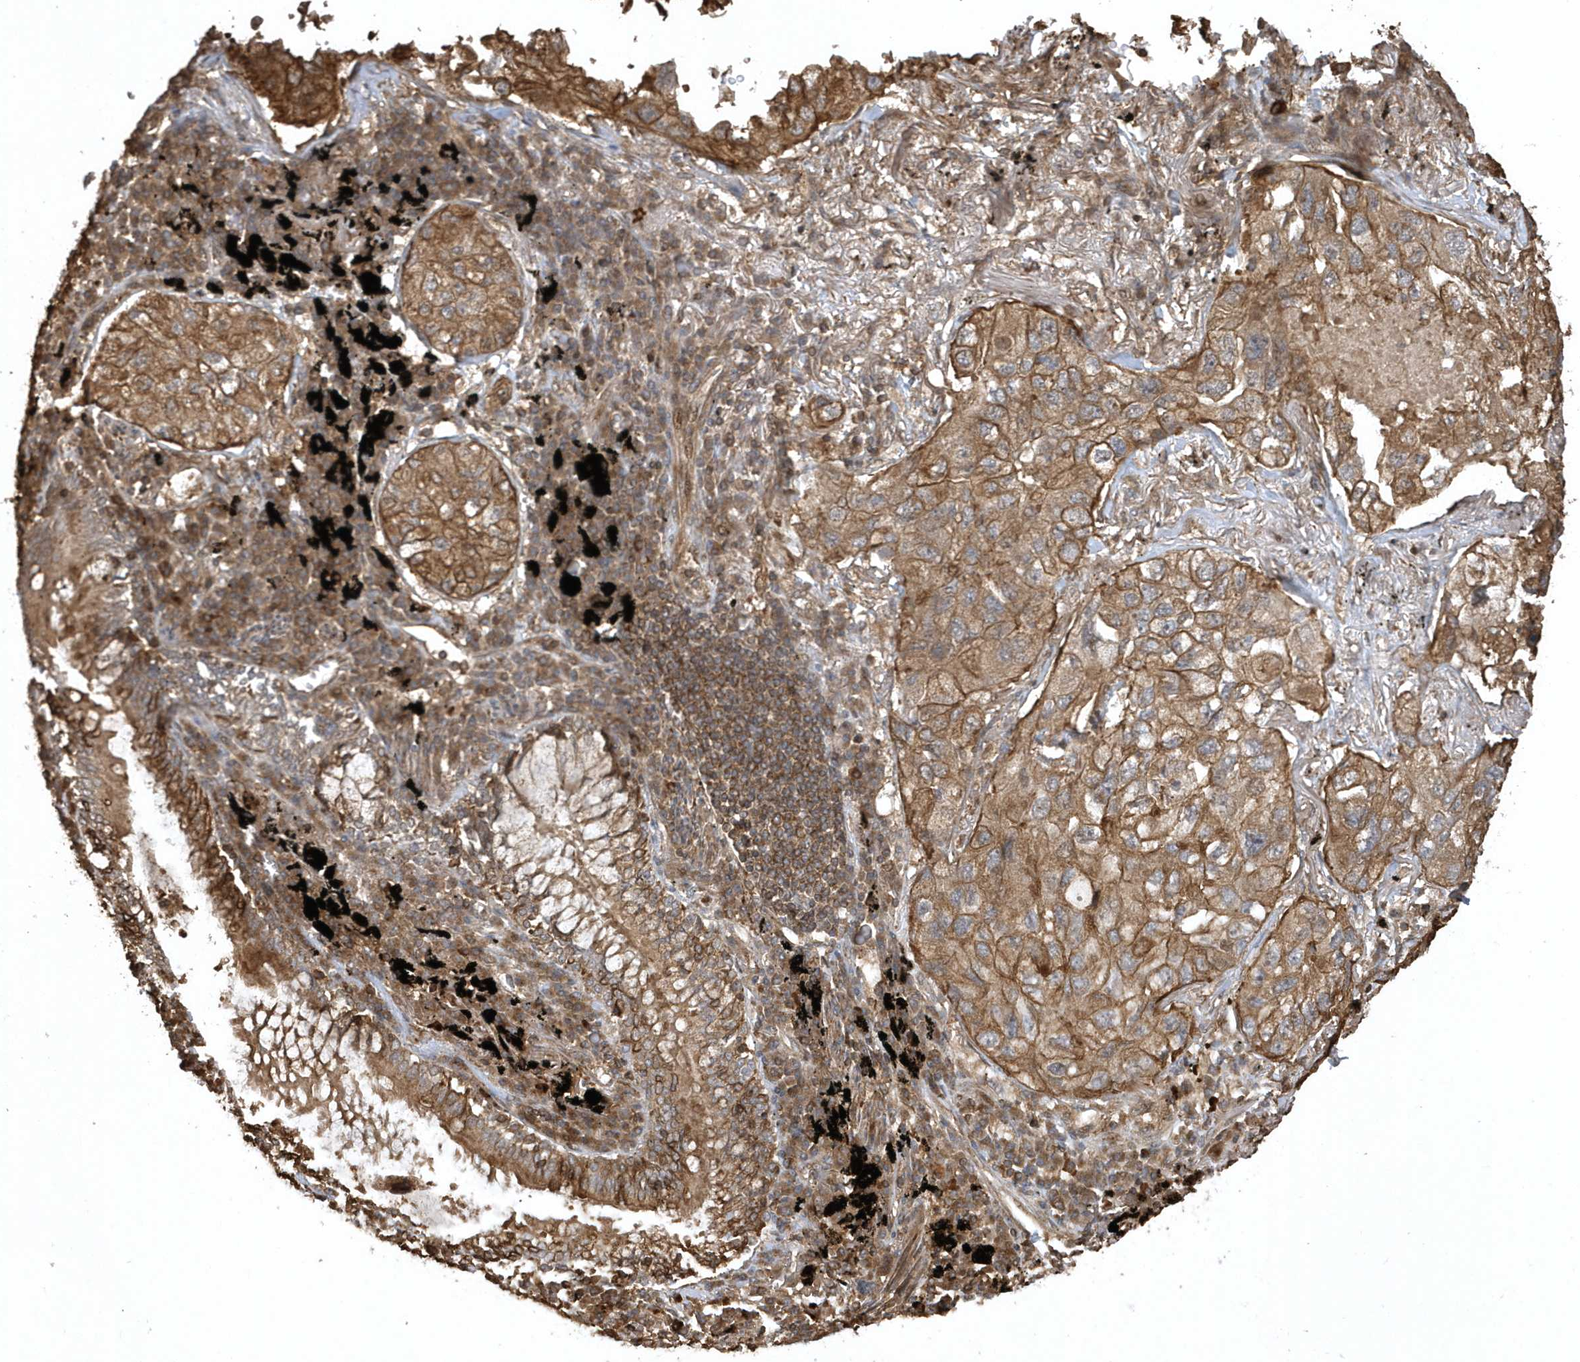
{"staining": {"intensity": "moderate", "quantity": ">75%", "location": "cytoplasmic/membranous"}, "tissue": "lung cancer", "cell_type": "Tumor cells", "image_type": "cancer", "snomed": [{"axis": "morphology", "description": "Adenocarcinoma, NOS"}, {"axis": "topography", "description": "Lung"}], "caption": "This is an image of immunohistochemistry (IHC) staining of adenocarcinoma (lung), which shows moderate staining in the cytoplasmic/membranous of tumor cells.", "gene": "SENP8", "patient": {"sex": "male", "age": 65}}